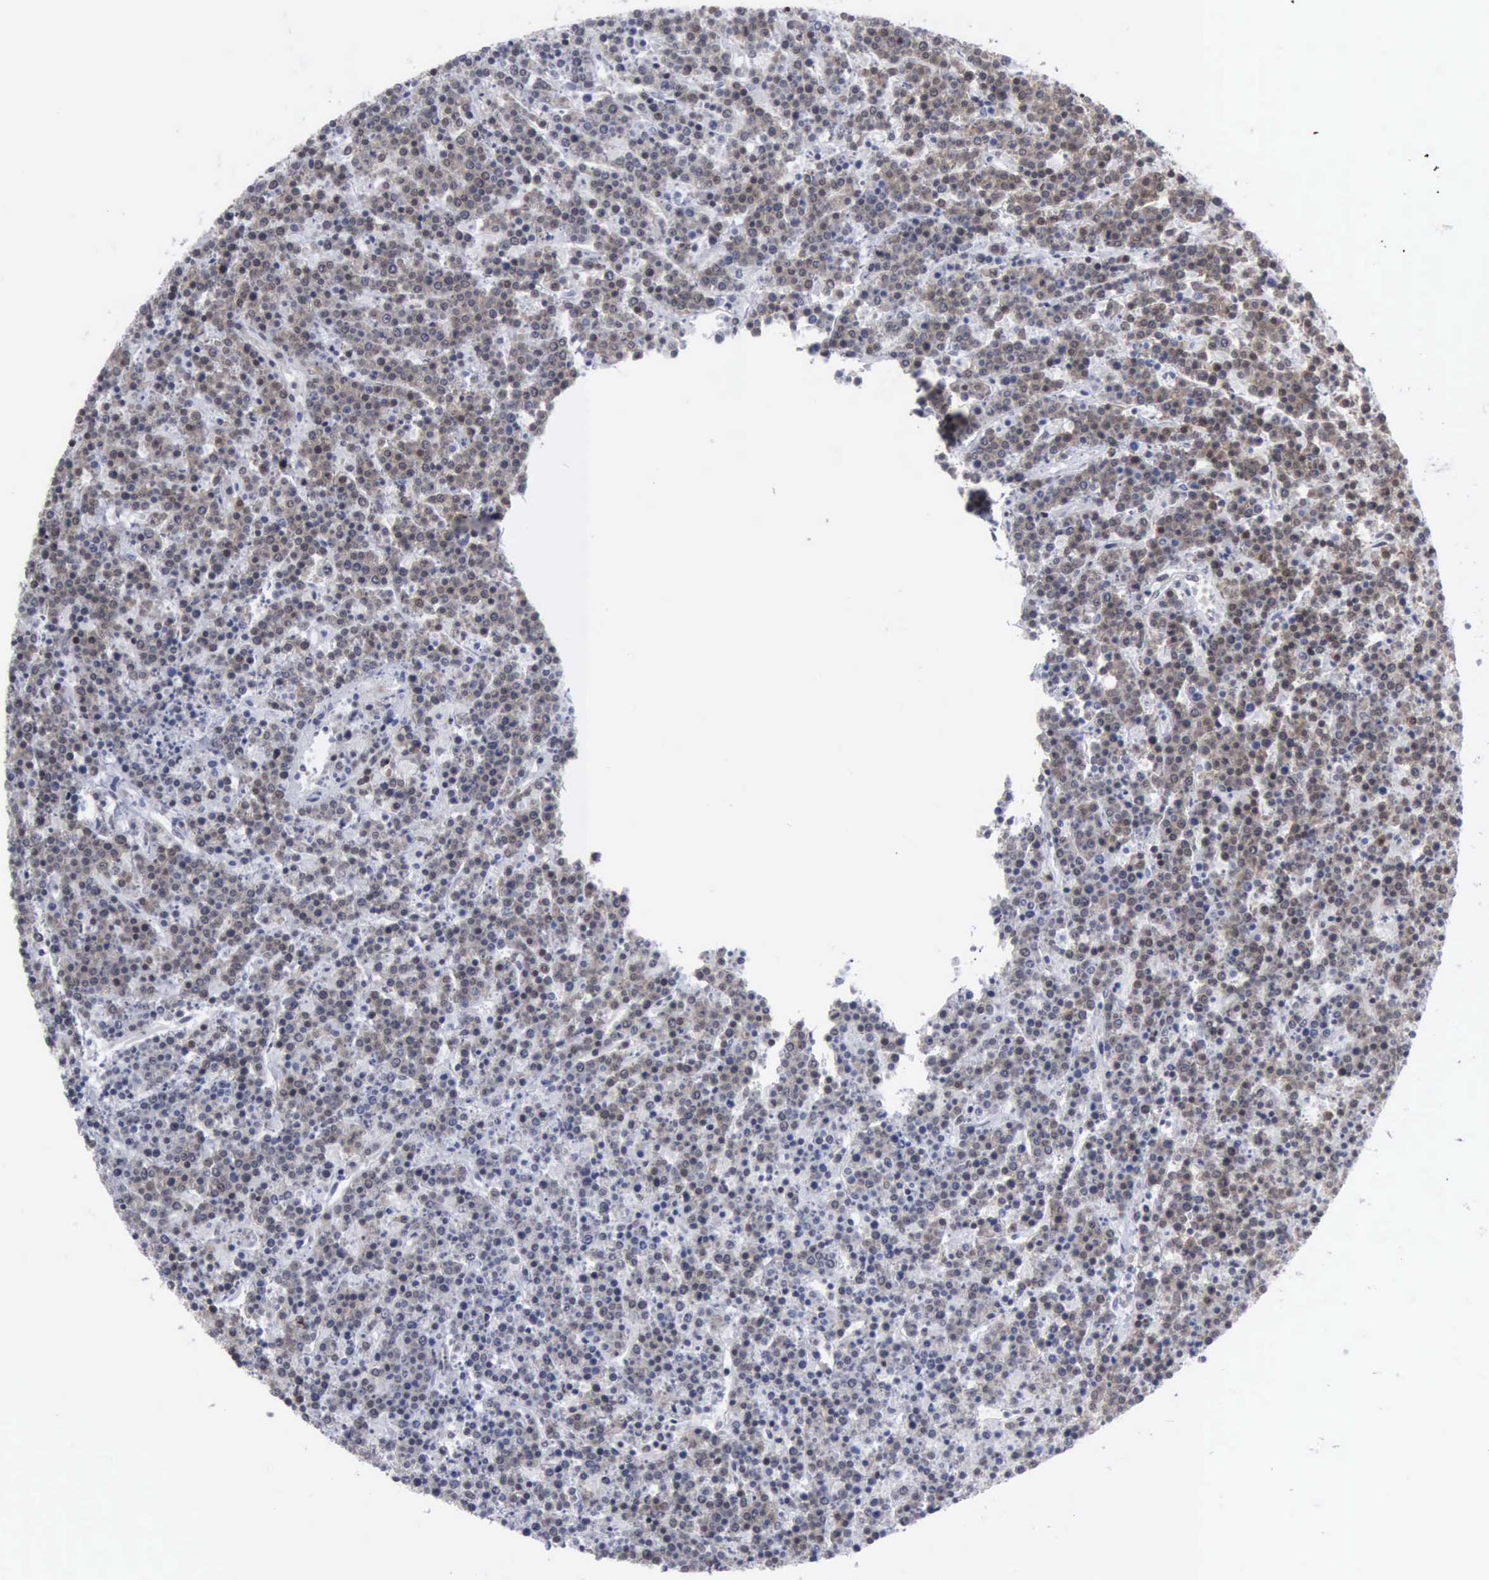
{"staining": {"intensity": "strong", "quantity": ">75%", "location": "nuclear"}, "tissue": "lymphoma", "cell_type": "Tumor cells", "image_type": "cancer", "snomed": [{"axis": "morphology", "description": "Malignant lymphoma, non-Hodgkin's type, High grade"}, {"axis": "topography", "description": "Ovary"}], "caption": "Human lymphoma stained with a brown dye demonstrates strong nuclear positive expression in approximately >75% of tumor cells.", "gene": "XPA", "patient": {"sex": "female", "age": 56}}